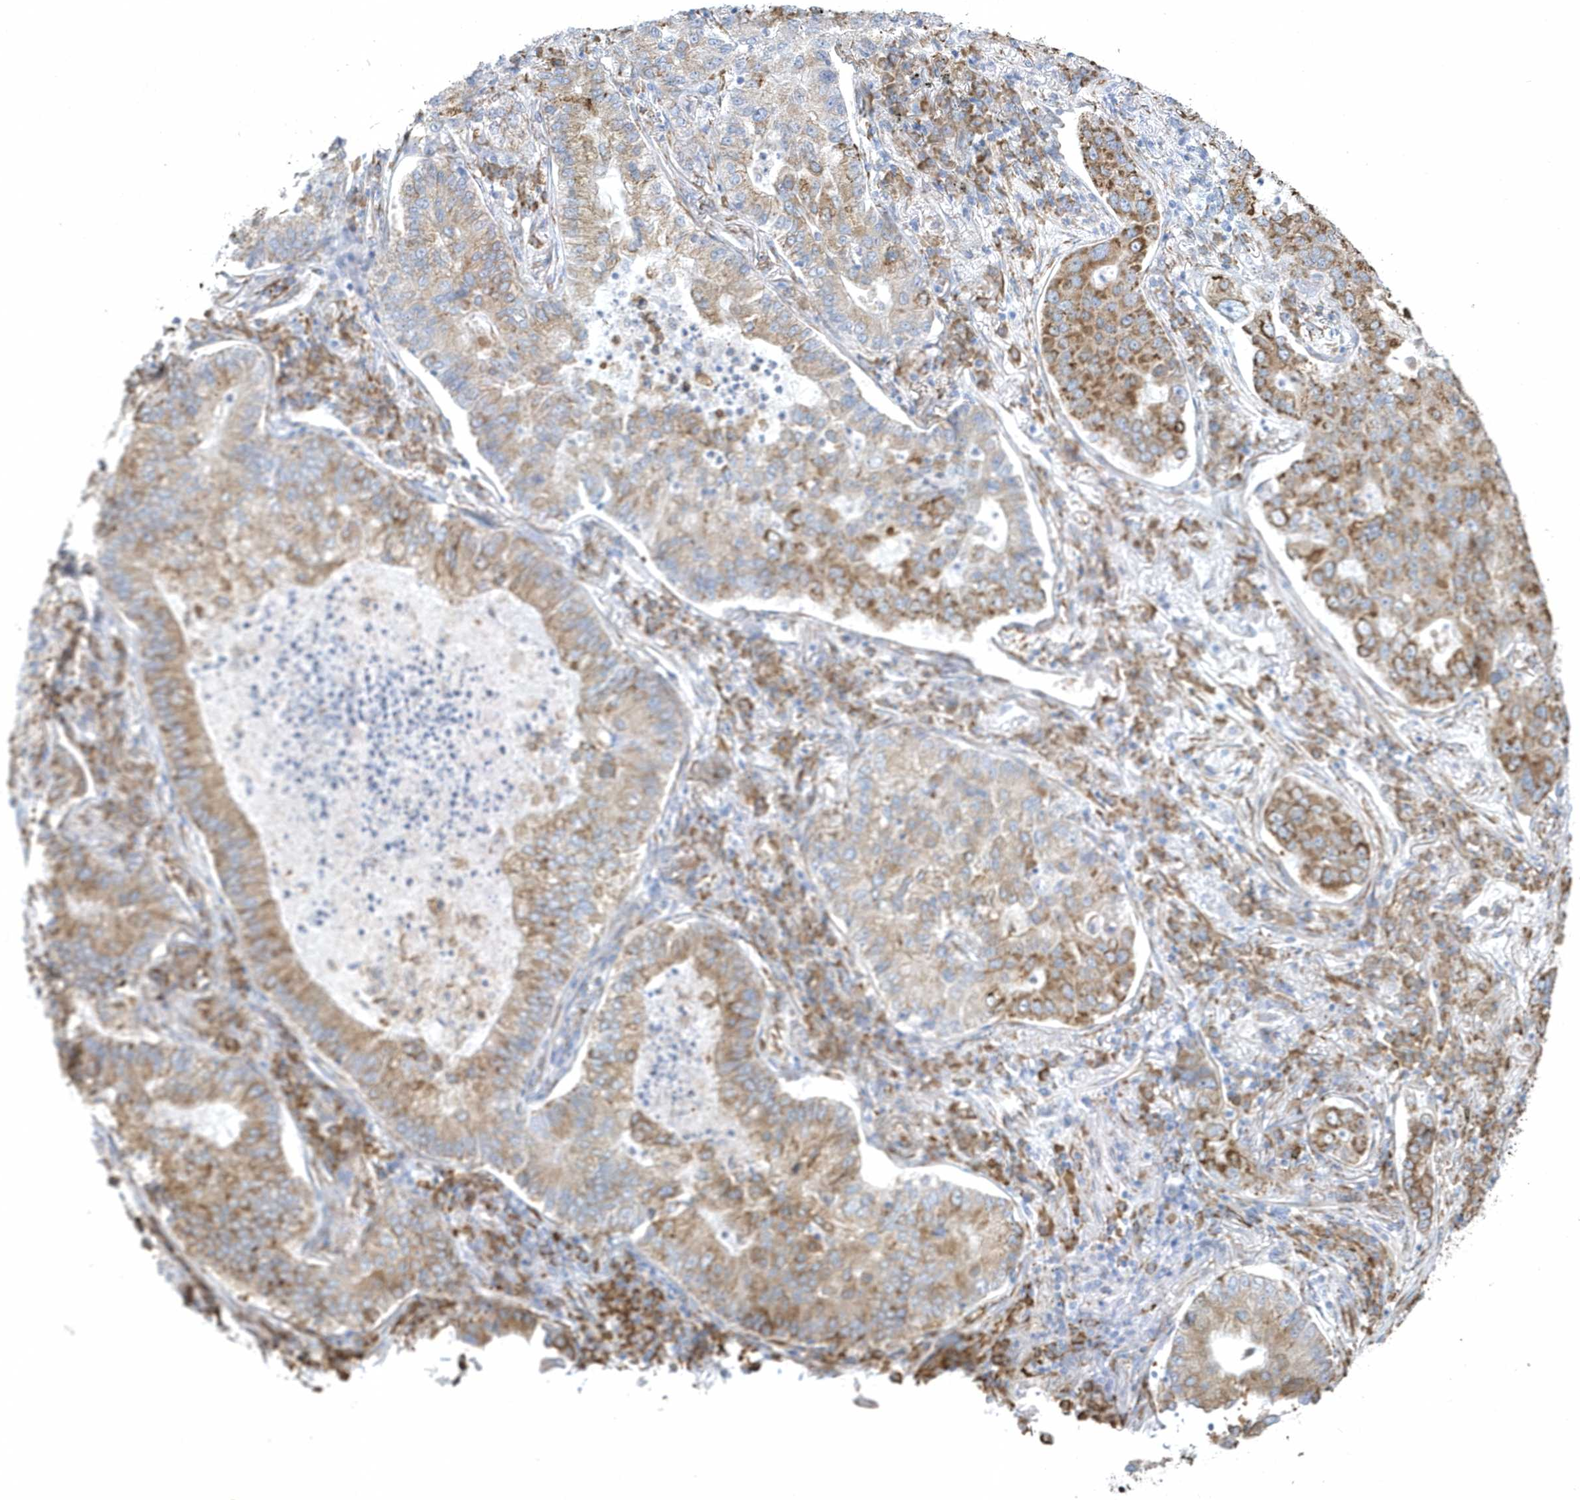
{"staining": {"intensity": "moderate", "quantity": ">75%", "location": "cytoplasmic/membranous"}, "tissue": "lung cancer", "cell_type": "Tumor cells", "image_type": "cancer", "snomed": [{"axis": "morphology", "description": "Adenocarcinoma, NOS"}, {"axis": "topography", "description": "Lung"}], "caption": "Protein expression analysis of human lung cancer (adenocarcinoma) reveals moderate cytoplasmic/membranous positivity in about >75% of tumor cells.", "gene": "DCAF1", "patient": {"sex": "male", "age": 49}}